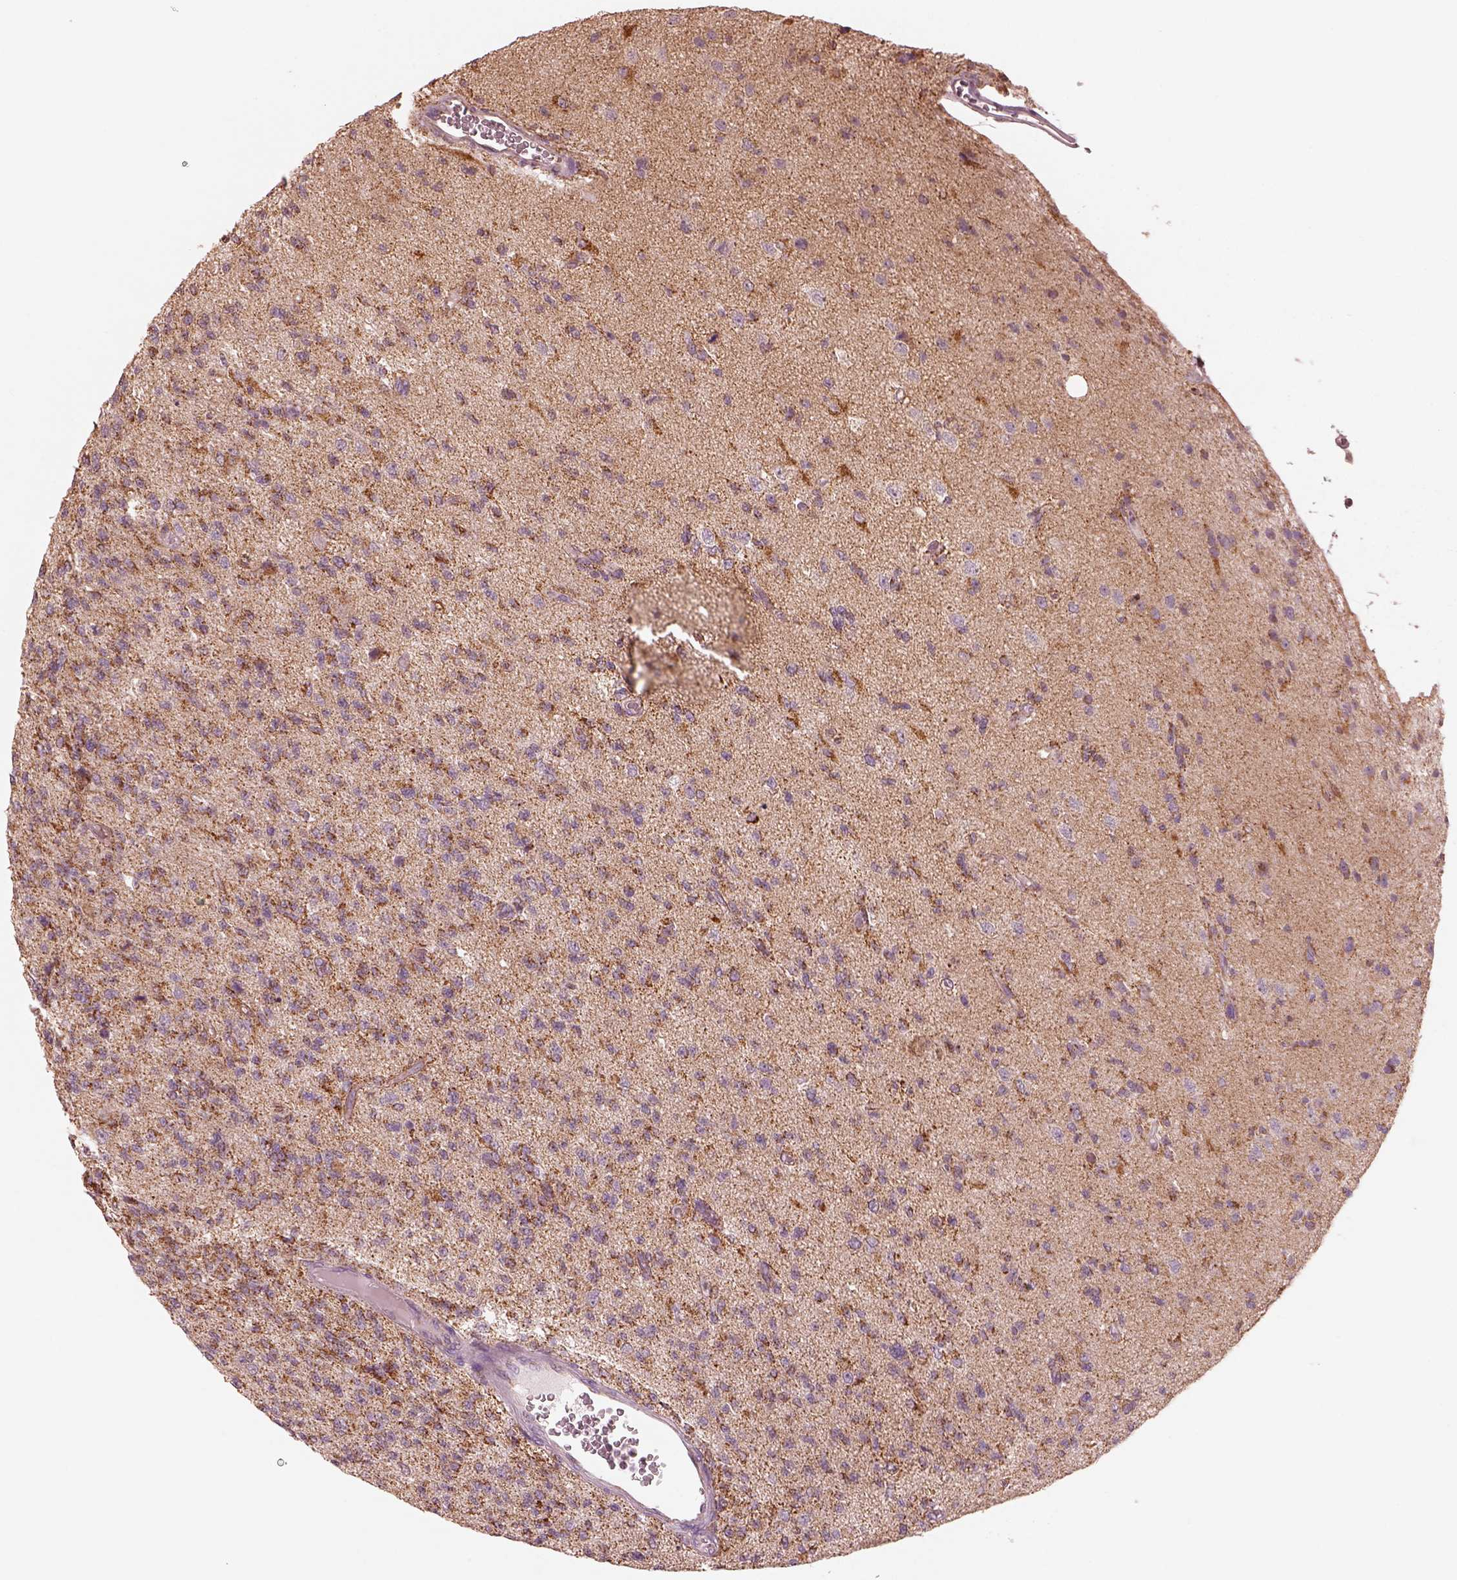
{"staining": {"intensity": "weak", "quantity": ">75%", "location": "cytoplasmic/membranous"}, "tissue": "glioma", "cell_type": "Tumor cells", "image_type": "cancer", "snomed": [{"axis": "morphology", "description": "Glioma, malignant, High grade"}, {"axis": "topography", "description": "Brain"}], "caption": "Protein expression analysis of human glioma reveals weak cytoplasmic/membranous staining in about >75% of tumor cells. The staining was performed using DAB (3,3'-diaminobenzidine) to visualize the protein expression in brown, while the nuclei were stained in blue with hematoxylin (Magnification: 20x).", "gene": "ENTPD6", "patient": {"sex": "male", "age": 56}}